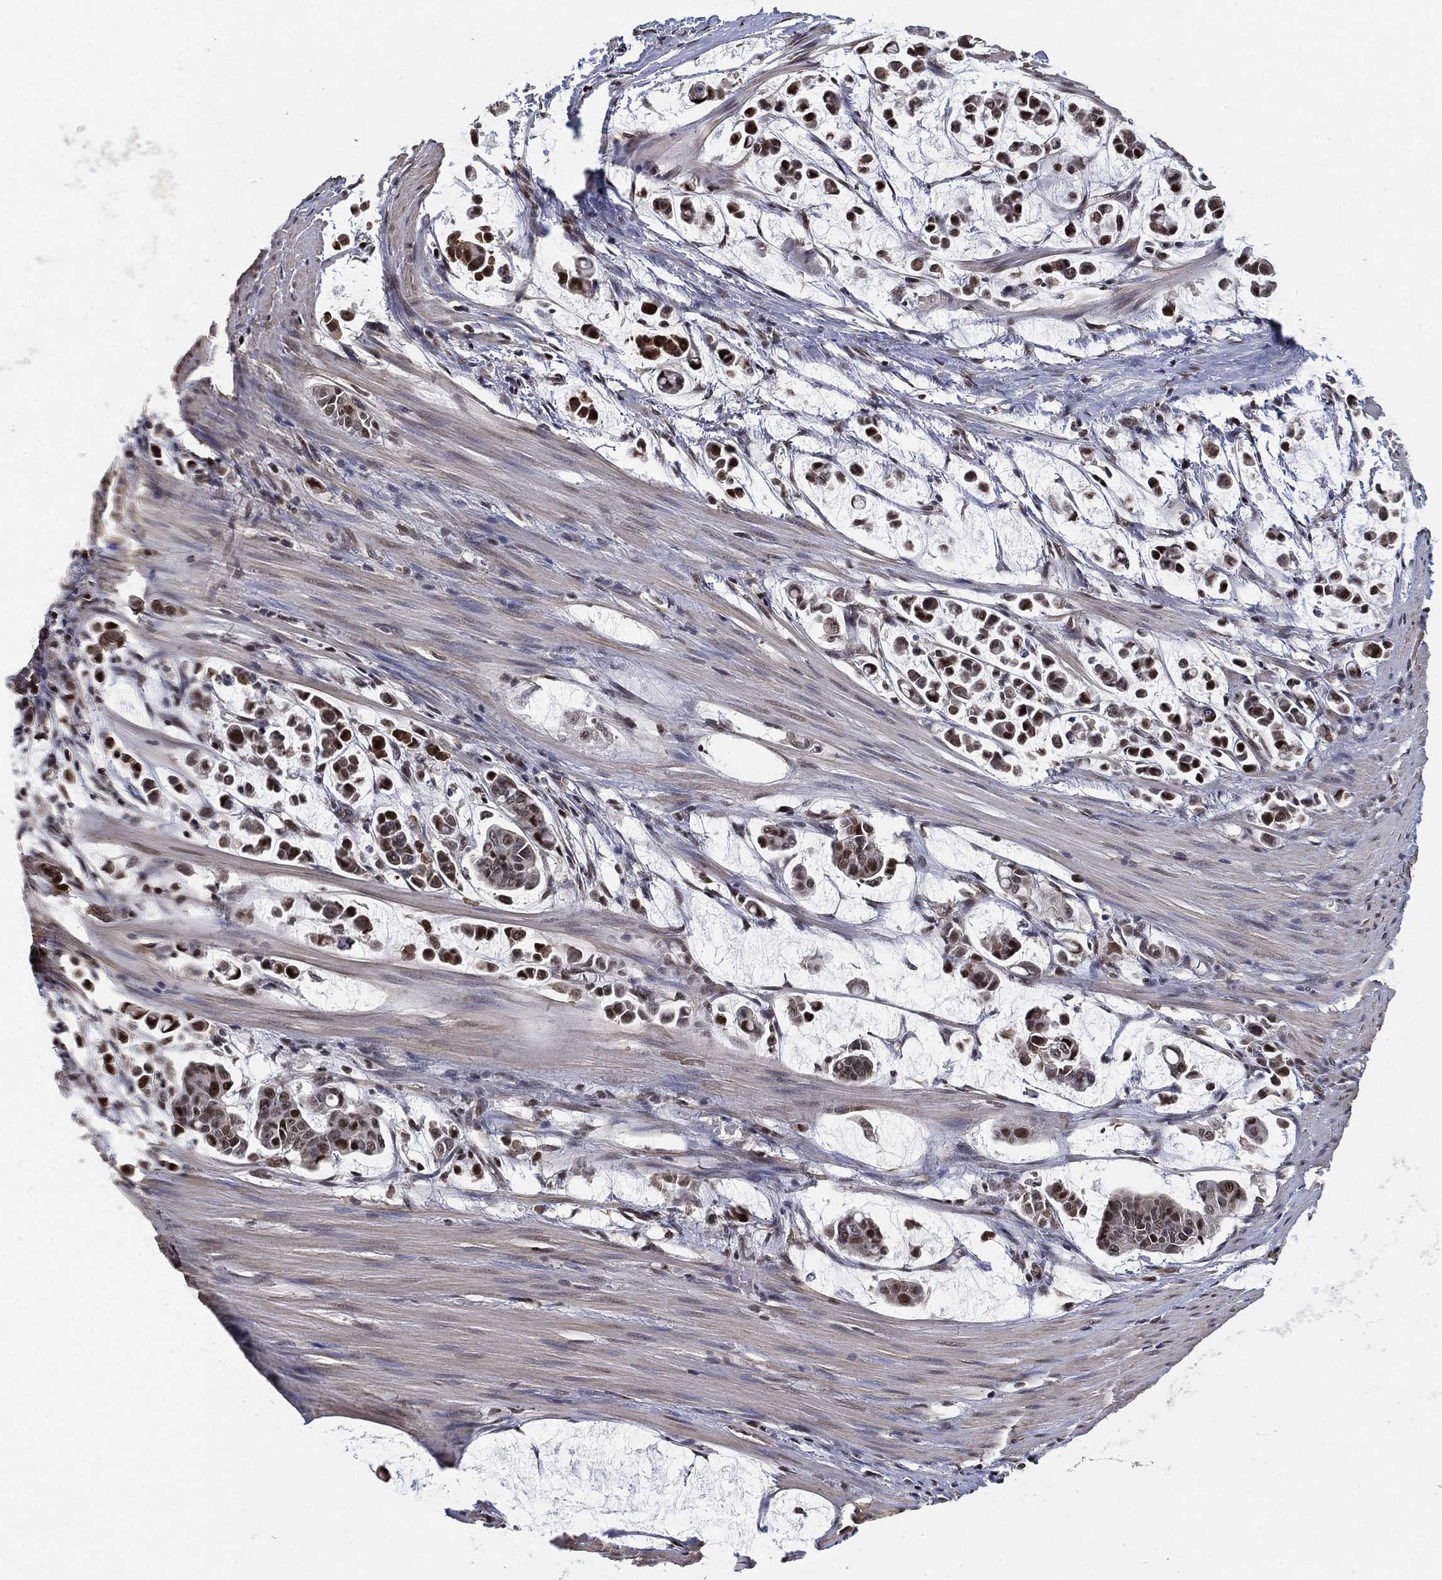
{"staining": {"intensity": "moderate", "quantity": "<25%", "location": "nuclear"}, "tissue": "stomach cancer", "cell_type": "Tumor cells", "image_type": "cancer", "snomed": [{"axis": "morphology", "description": "Adenocarcinoma, NOS"}, {"axis": "topography", "description": "Stomach"}], "caption": "This histopathology image reveals immunohistochemistry (IHC) staining of adenocarcinoma (stomach), with low moderate nuclear expression in approximately <25% of tumor cells.", "gene": "ZSCAN30", "patient": {"sex": "male", "age": 82}}